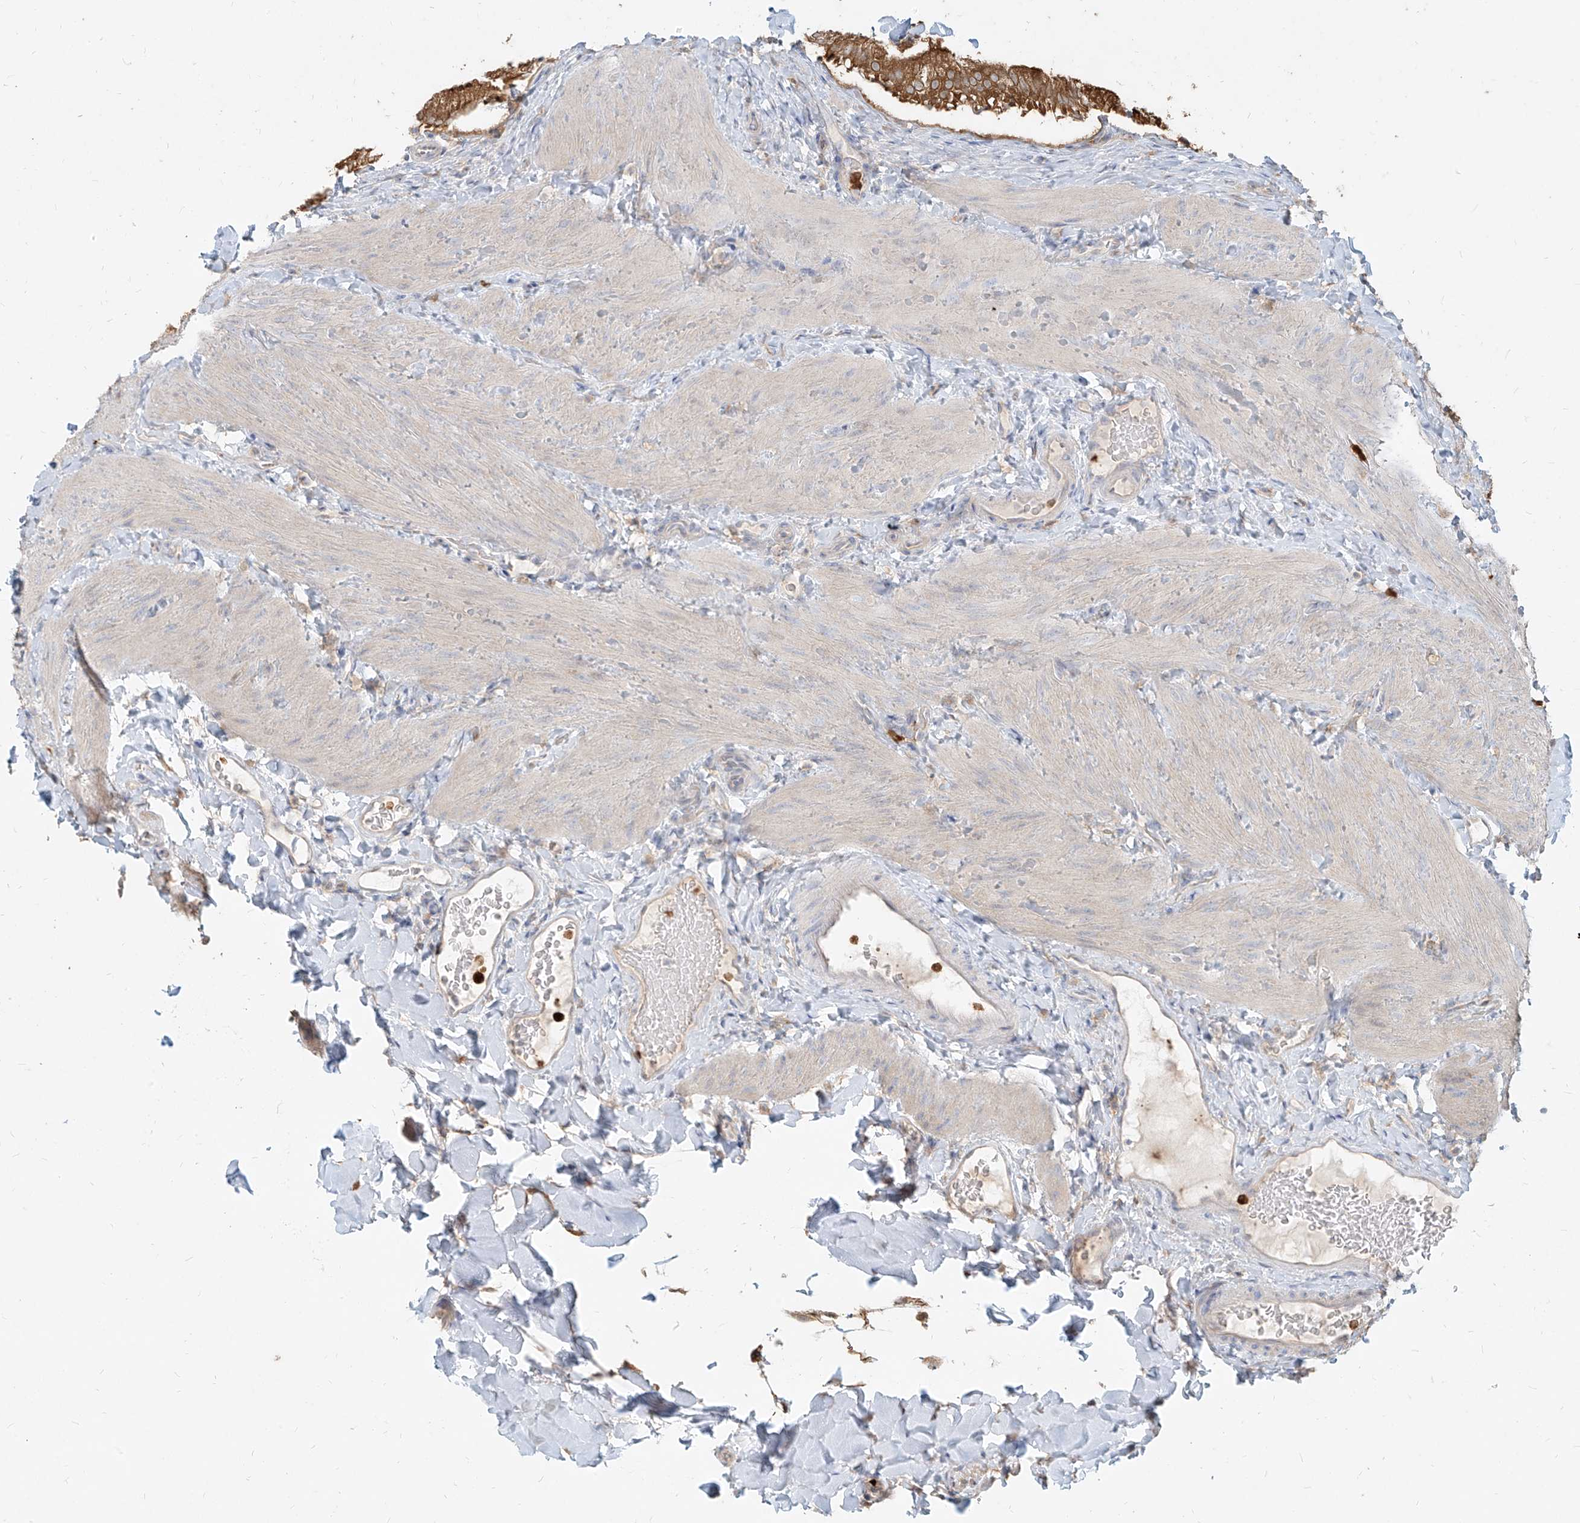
{"staining": {"intensity": "strong", "quantity": ">75%", "location": "cytoplasmic/membranous"}, "tissue": "gallbladder", "cell_type": "Glandular cells", "image_type": "normal", "snomed": [{"axis": "morphology", "description": "Normal tissue, NOS"}, {"axis": "topography", "description": "Gallbladder"}], "caption": "Glandular cells exhibit high levels of strong cytoplasmic/membranous expression in about >75% of cells in normal gallbladder.", "gene": "PGD", "patient": {"sex": "female", "age": 30}}